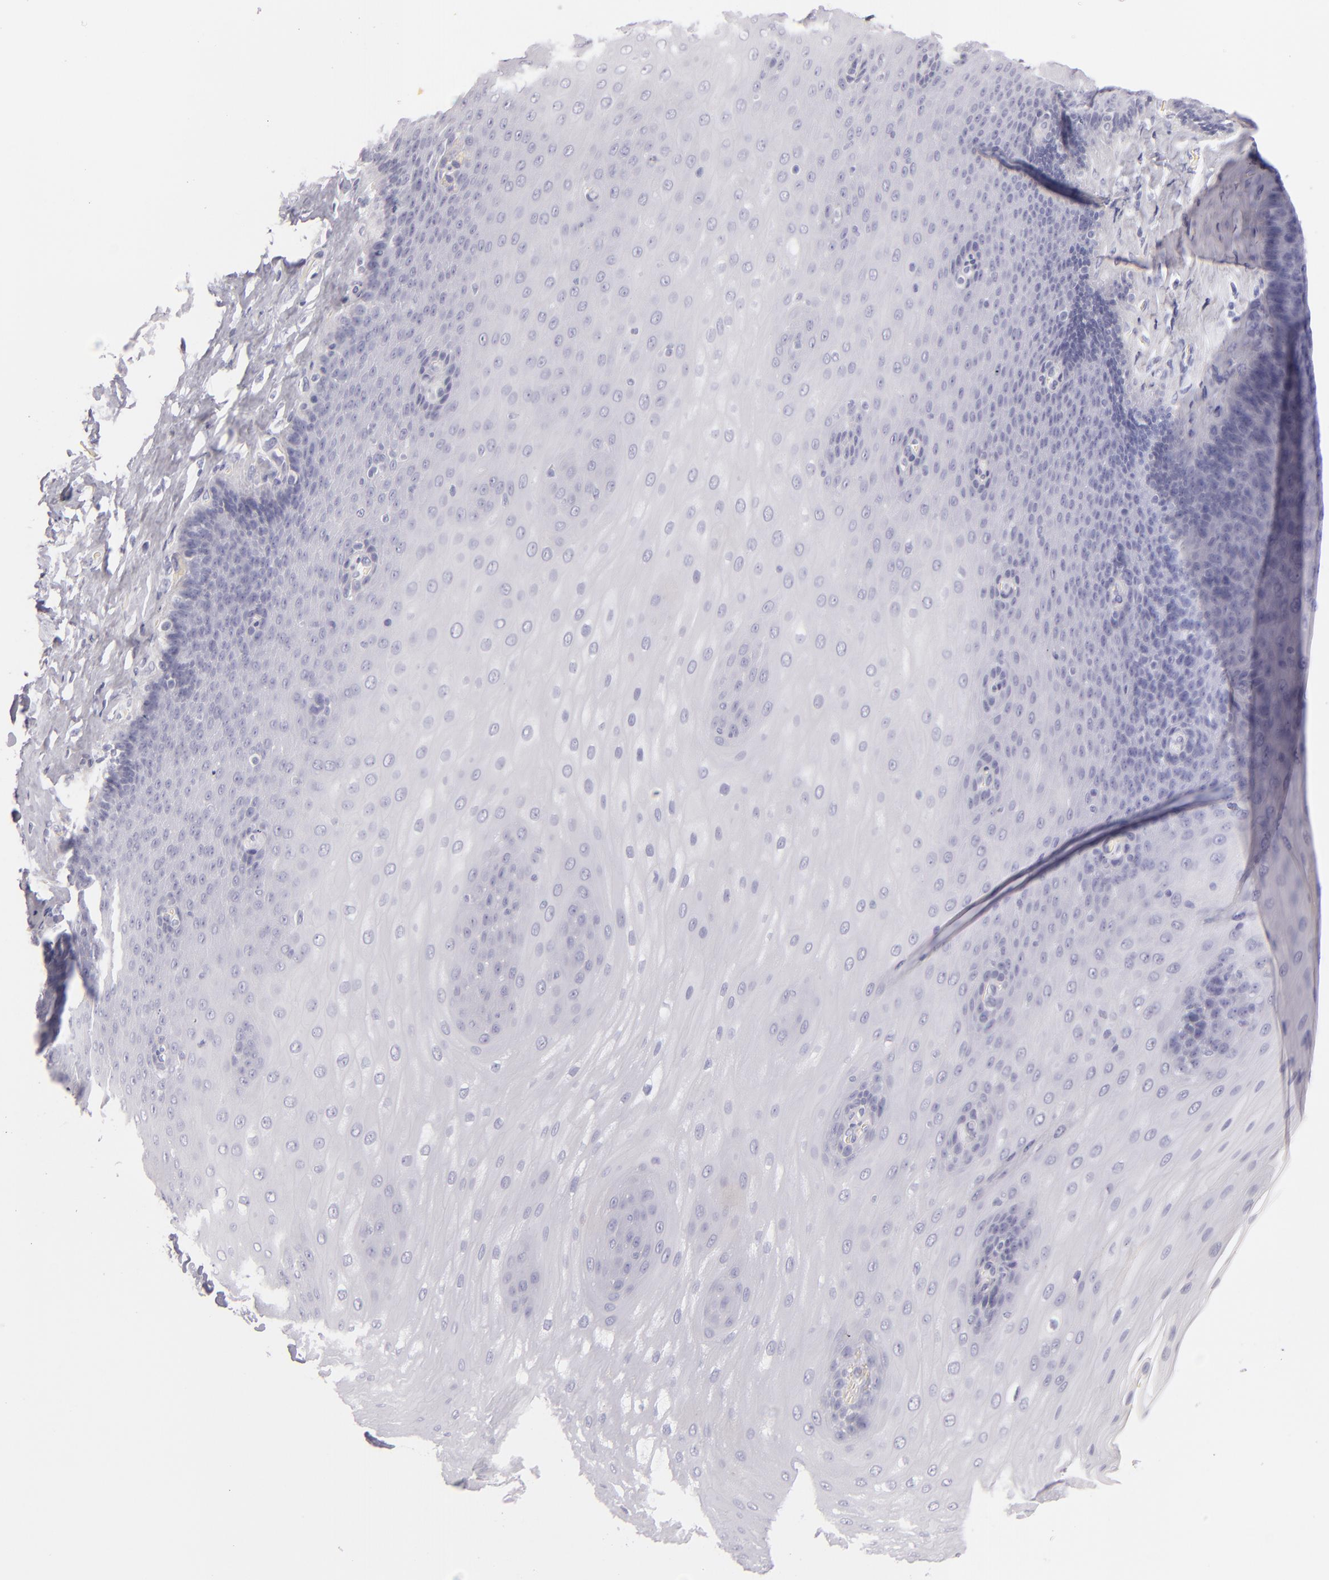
{"staining": {"intensity": "negative", "quantity": "none", "location": "none"}, "tissue": "esophagus", "cell_type": "Squamous epithelial cells", "image_type": "normal", "snomed": [{"axis": "morphology", "description": "Normal tissue, NOS"}, {"axis": "topography", "description": "Esophagus"}], "caption": "Immunohistochemistry photomicrograph of unremarkable esophagus: esophagus stained with DAB demonstrates no significant protein positivity in squamous epithelial cells.", "gene": "FABP1", "patient": {"sex": "male", "age": 62}}